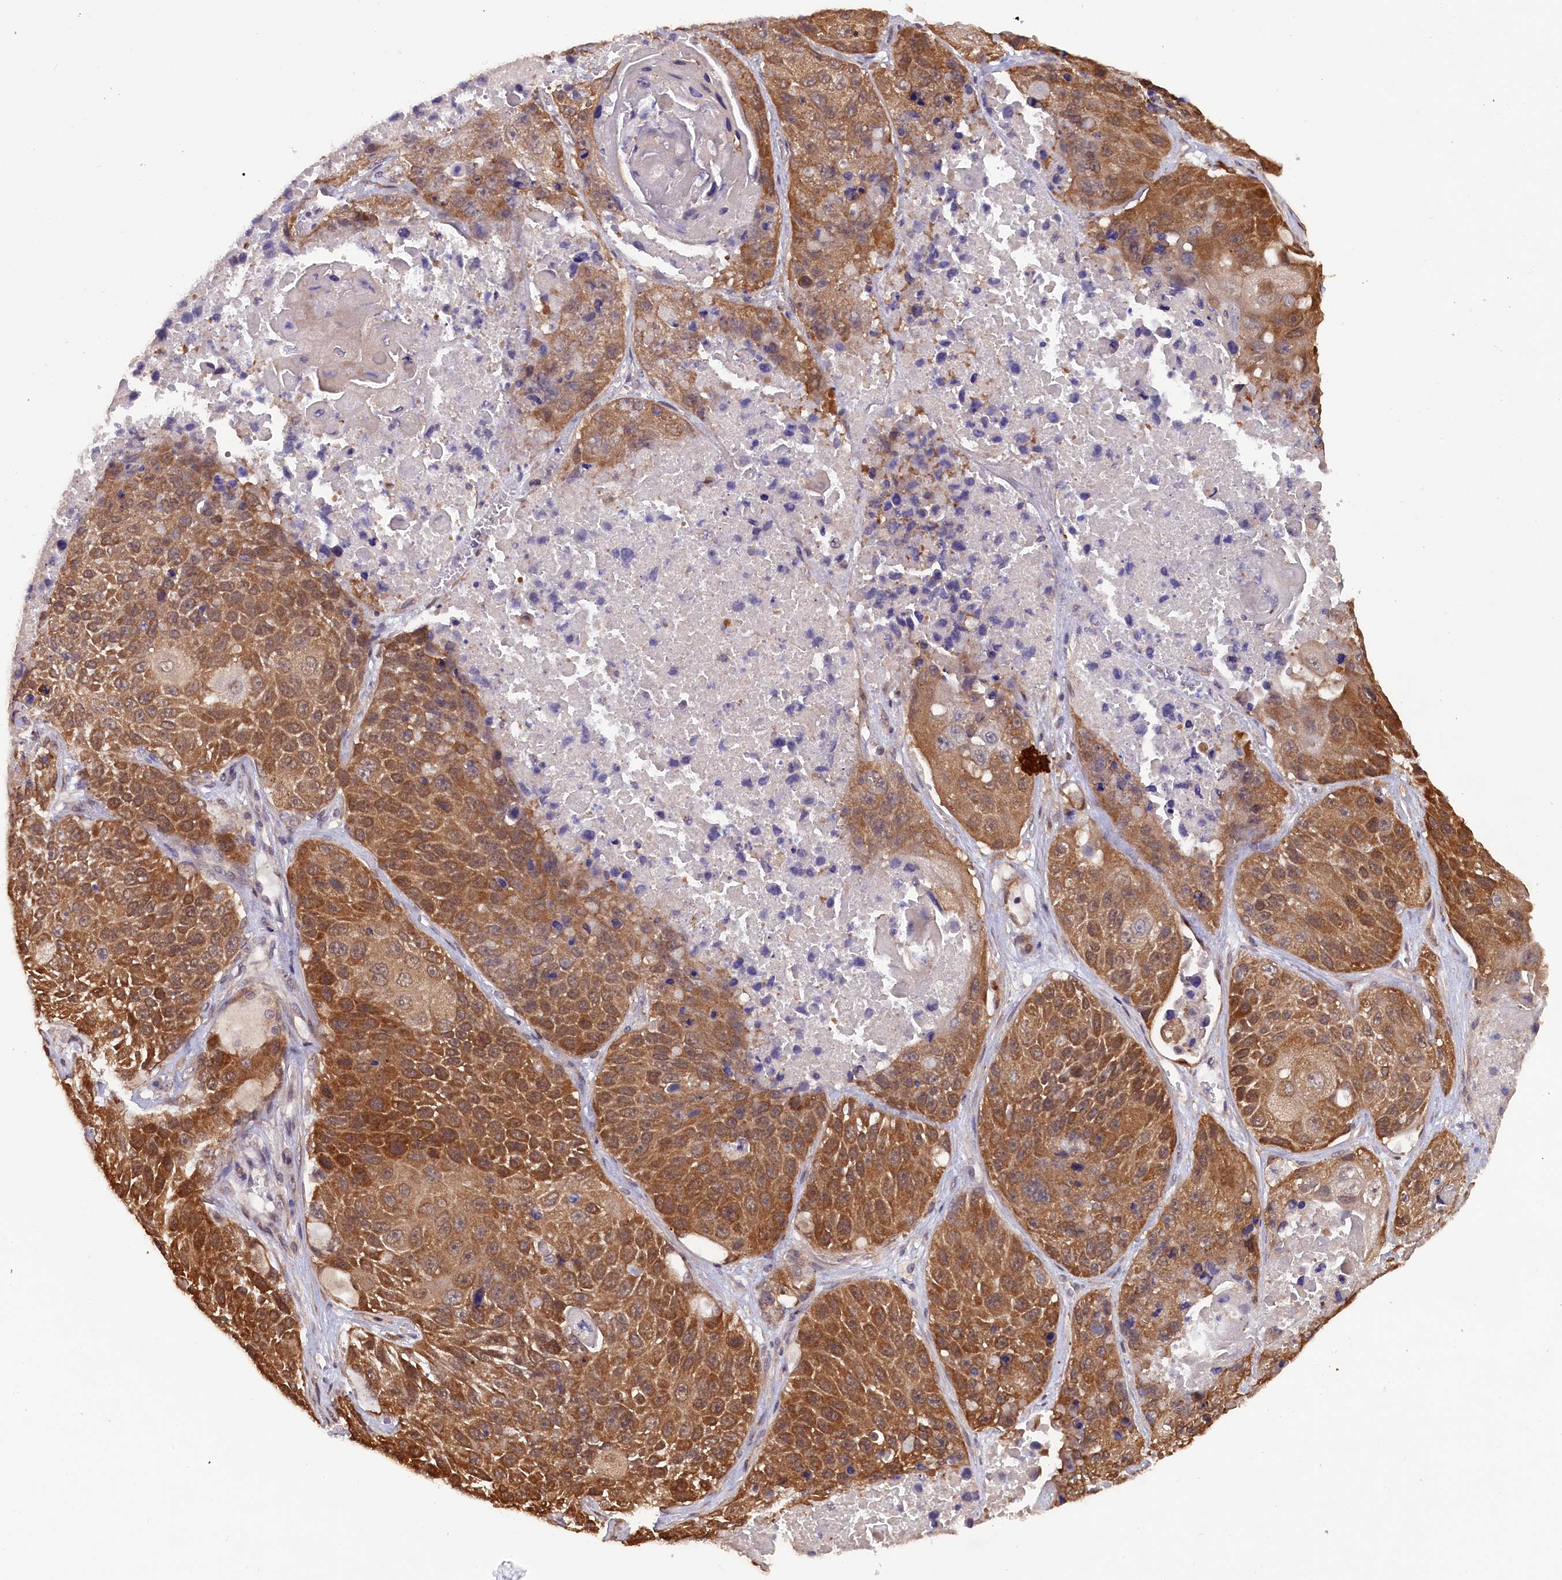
{"staining": {"intensity": "strong", "quantity": ">75%", "location": "cytoplasmic/membranous"}, "tissue": "lung cancer", "cell_type": "Tumor cells", "image_type": "cancer", "snomed": [{"axis": "morphology", "description": "Squamous cell carcinoma, NOS"}, {"axis": "topography", "description": "Lung"}], "caption": "Protein analysis of lung squamous cell carcinoma tissue displays strong cytoplasmic/membranous expression in approximately >75% of tumor cells.", "gene": "JPT2", "patient": {"sex": "male", "age": 61}}